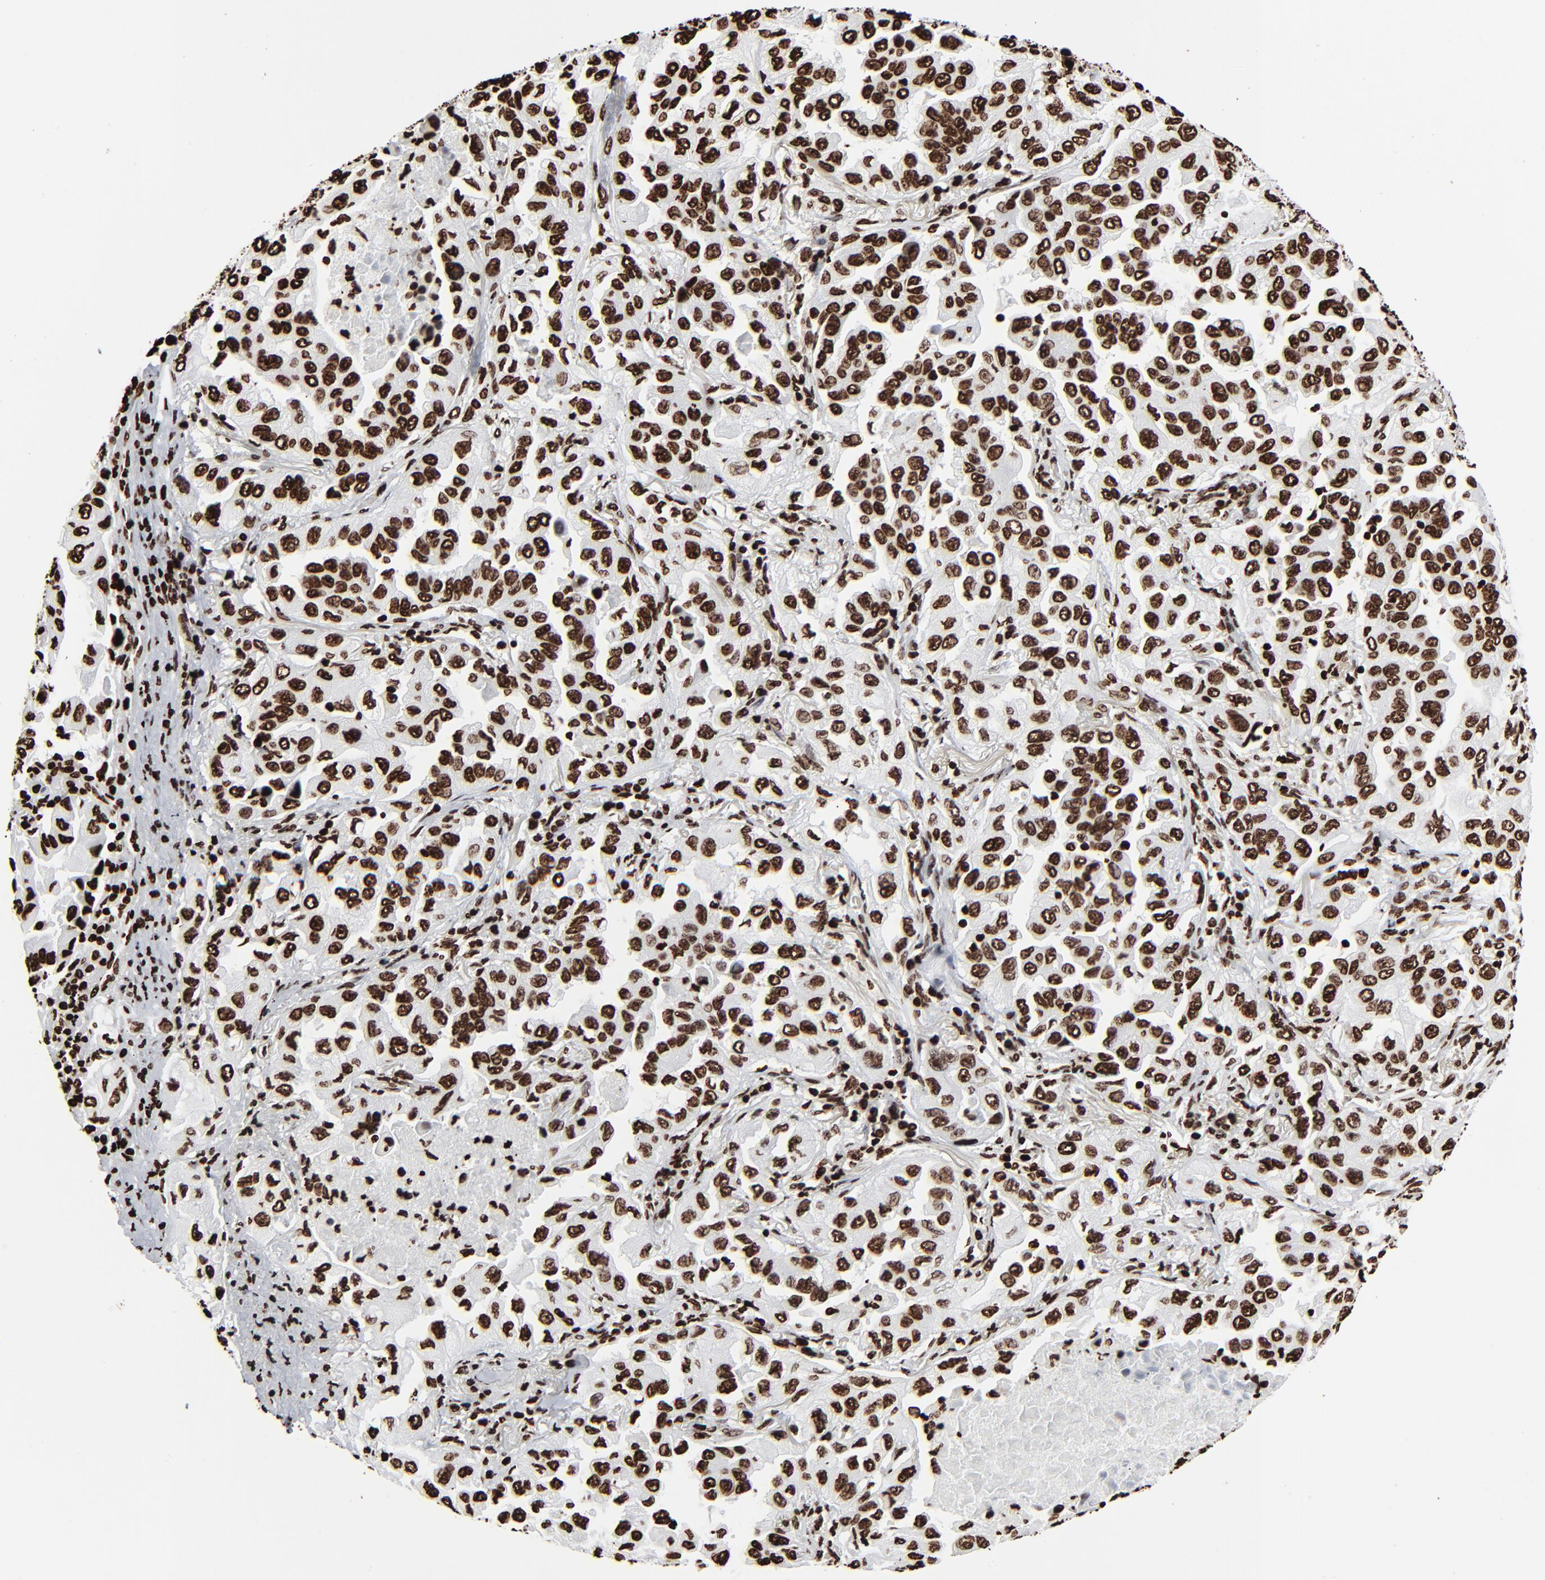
{"staining": {"intensity": "strong", "quantity": ">75%", "location": "nuclear"}, "tissue": "lung cancer", "cell_type": "Tumor cells", "image_type": "cancer", "snomed": [{"axis": "morphology", "description": "Adenocarcinoma, NOS"}, {"axis": "topography", "description": "Lung"}], "caption": "High-magnification brightfield microscopy of lung adenocarcinoma stained with DAB (brown) and counterstained with hematoxylin (blue). tumor cells exhibit strong nuclear staining is seen in approximately>75% of cells.", "gene": "H3-4", "patient": {"sex": "female", "age": 65}}